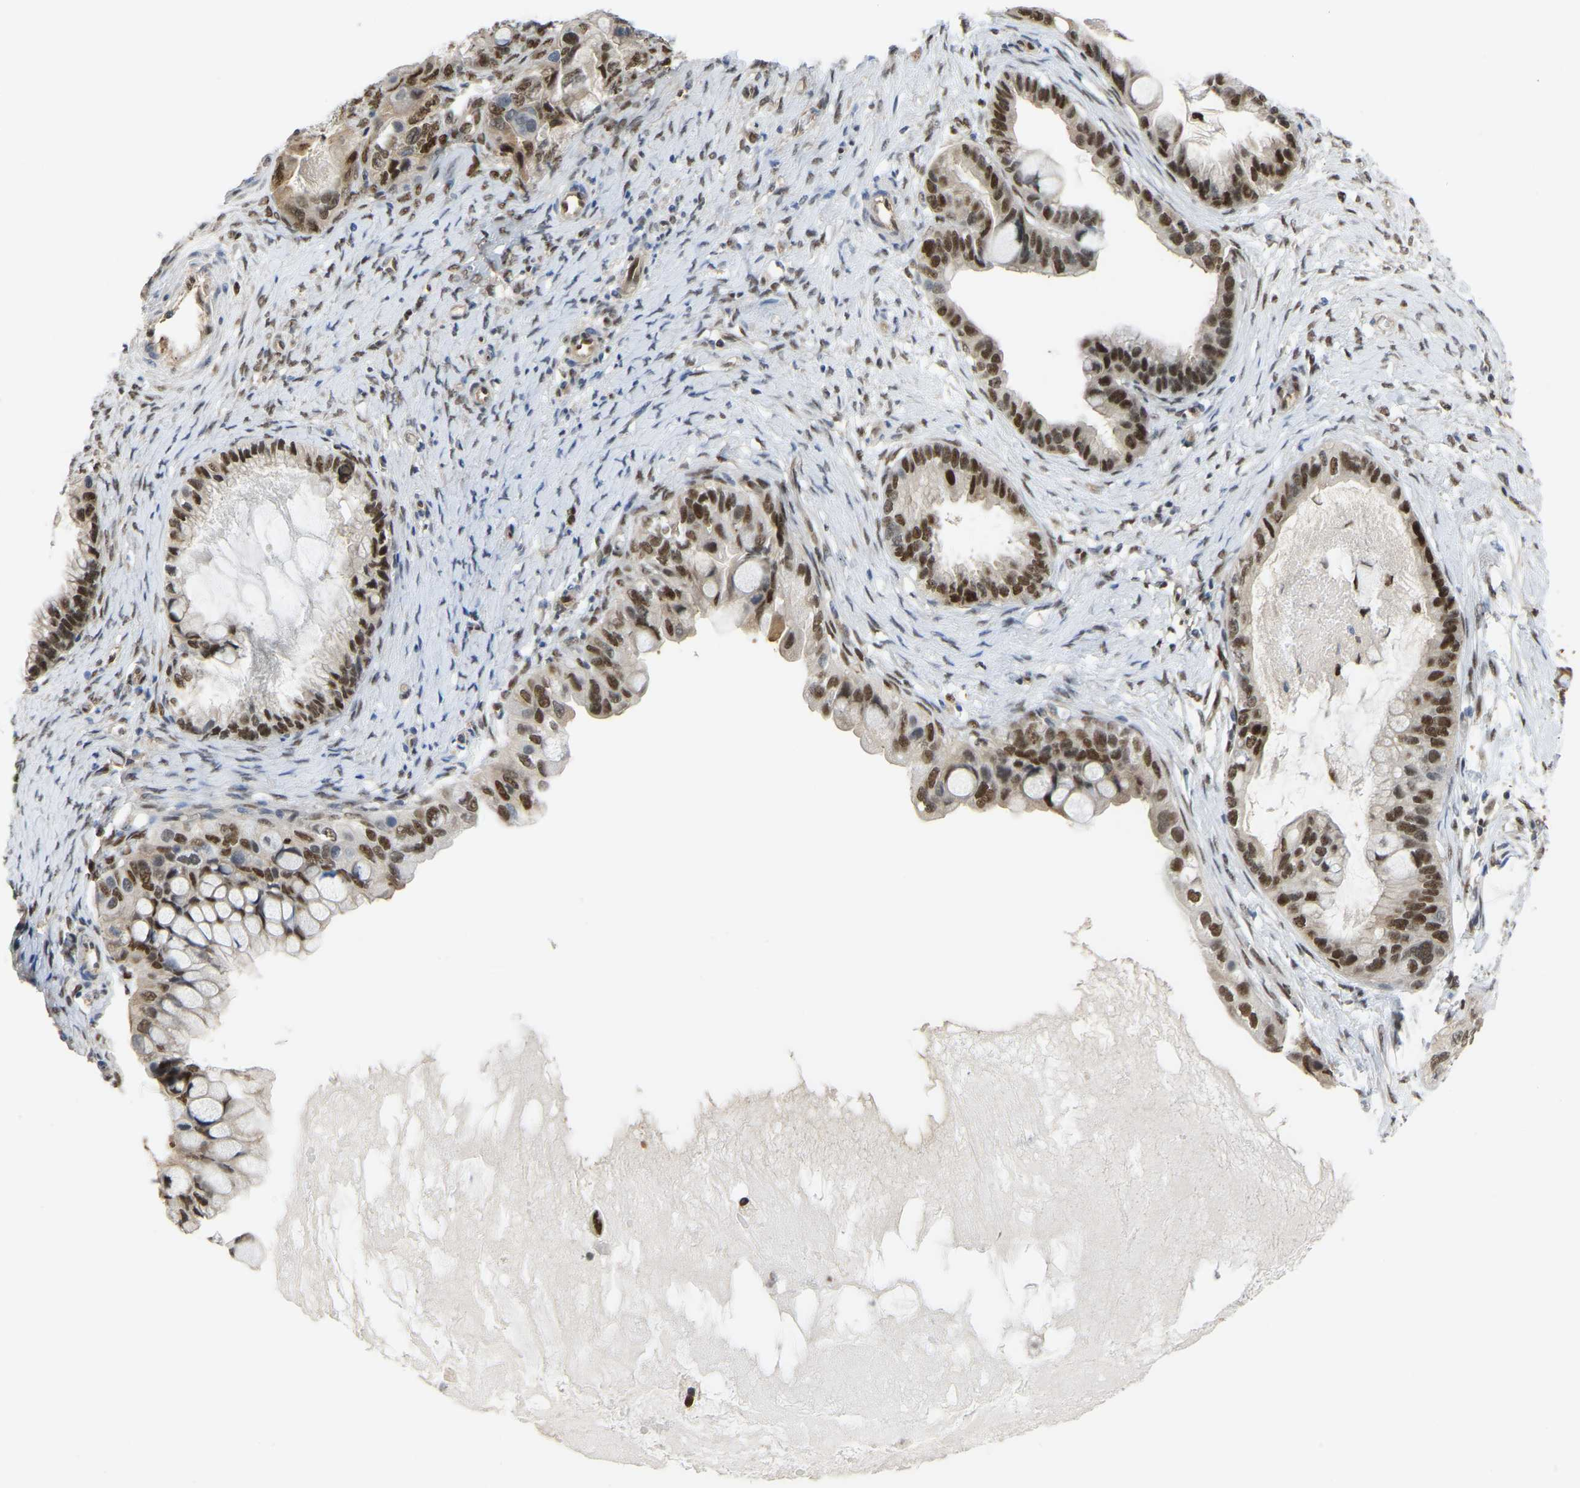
{"staining": {"intensity": "strong", "quantity": "25%-75%", "location": "nuclear"}, "tissue": "ovarian cancer", "cell_type": "Tumor cells", "image_type": "cancer", "snomed": [{"axis": "morphology", "description": "Cystadenocarcinoma, mucinous, NOS"}, {"axis": "topography", "description": "Ovary"}], "caption": "Immunohistochemistry histopathology image of neoplastic tissue: ovarian cancer stained using immunohistochemistry (IHC) shows high levels of strong protein expression localized specifically in the nuclear of tumor cells, appearing as a nuclear brown color.", "gene": "KLRG2", "patient": {"sex": "female", "age": 80}}